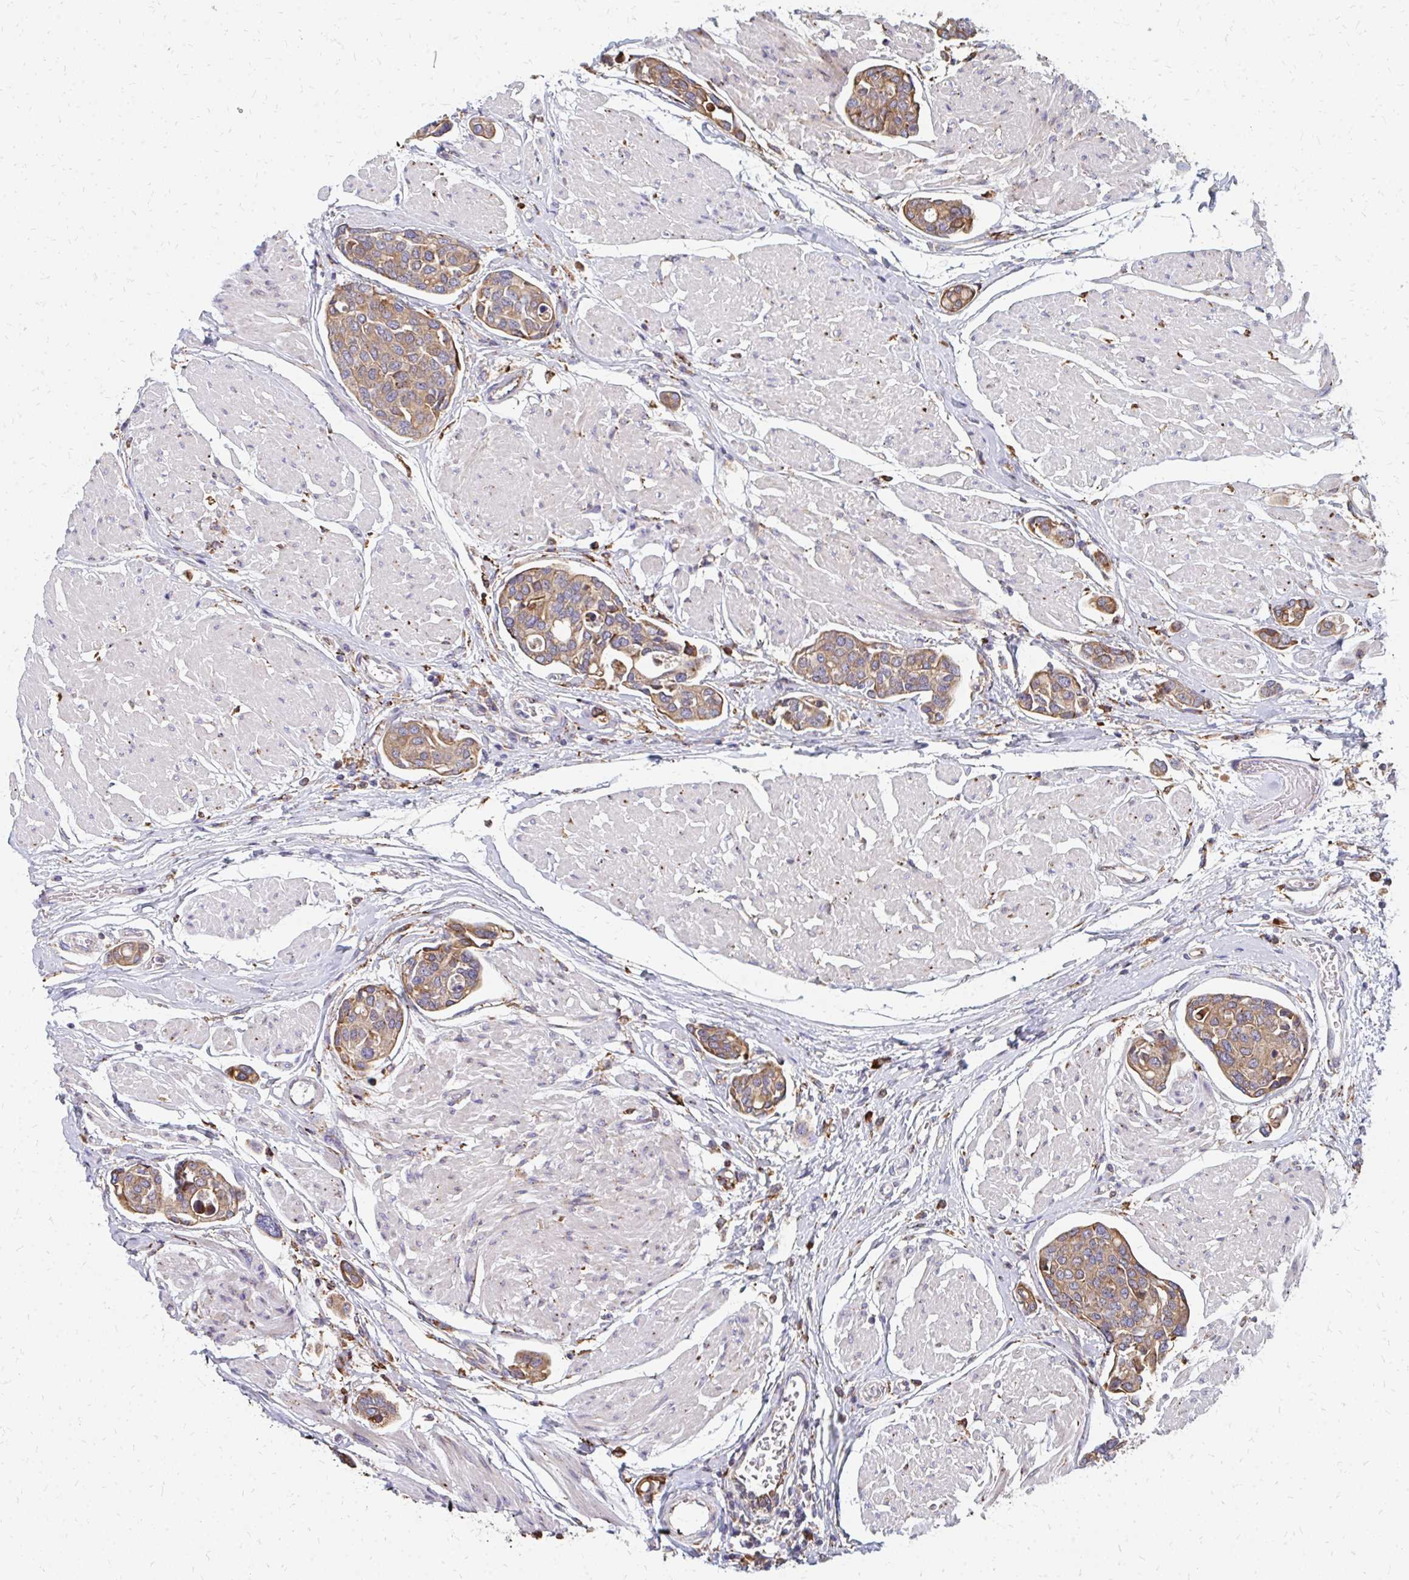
{"staining": {"intensity": "moderate", "quantity": ">75%", "location": "cytoplasmic/membranous"}, "tissue": "urothelial cancer", "cell_type": "Tumor cells", "image_type": "cancer", "snomed": [{"axis": "morphology", "description": "Urothelial carcinoma, High grade"}, {"axis": "topography", "description": "Urinary bladder"}], "caption": "The histopathology image displays immunohistochemical staining of urothelial cancer. There is moderate cytoplasmic/membranous expression is identified in about >75% of tumor cells.", "gene": "PPP1R13L", "patient": {"sex": "male", "age": 78}}